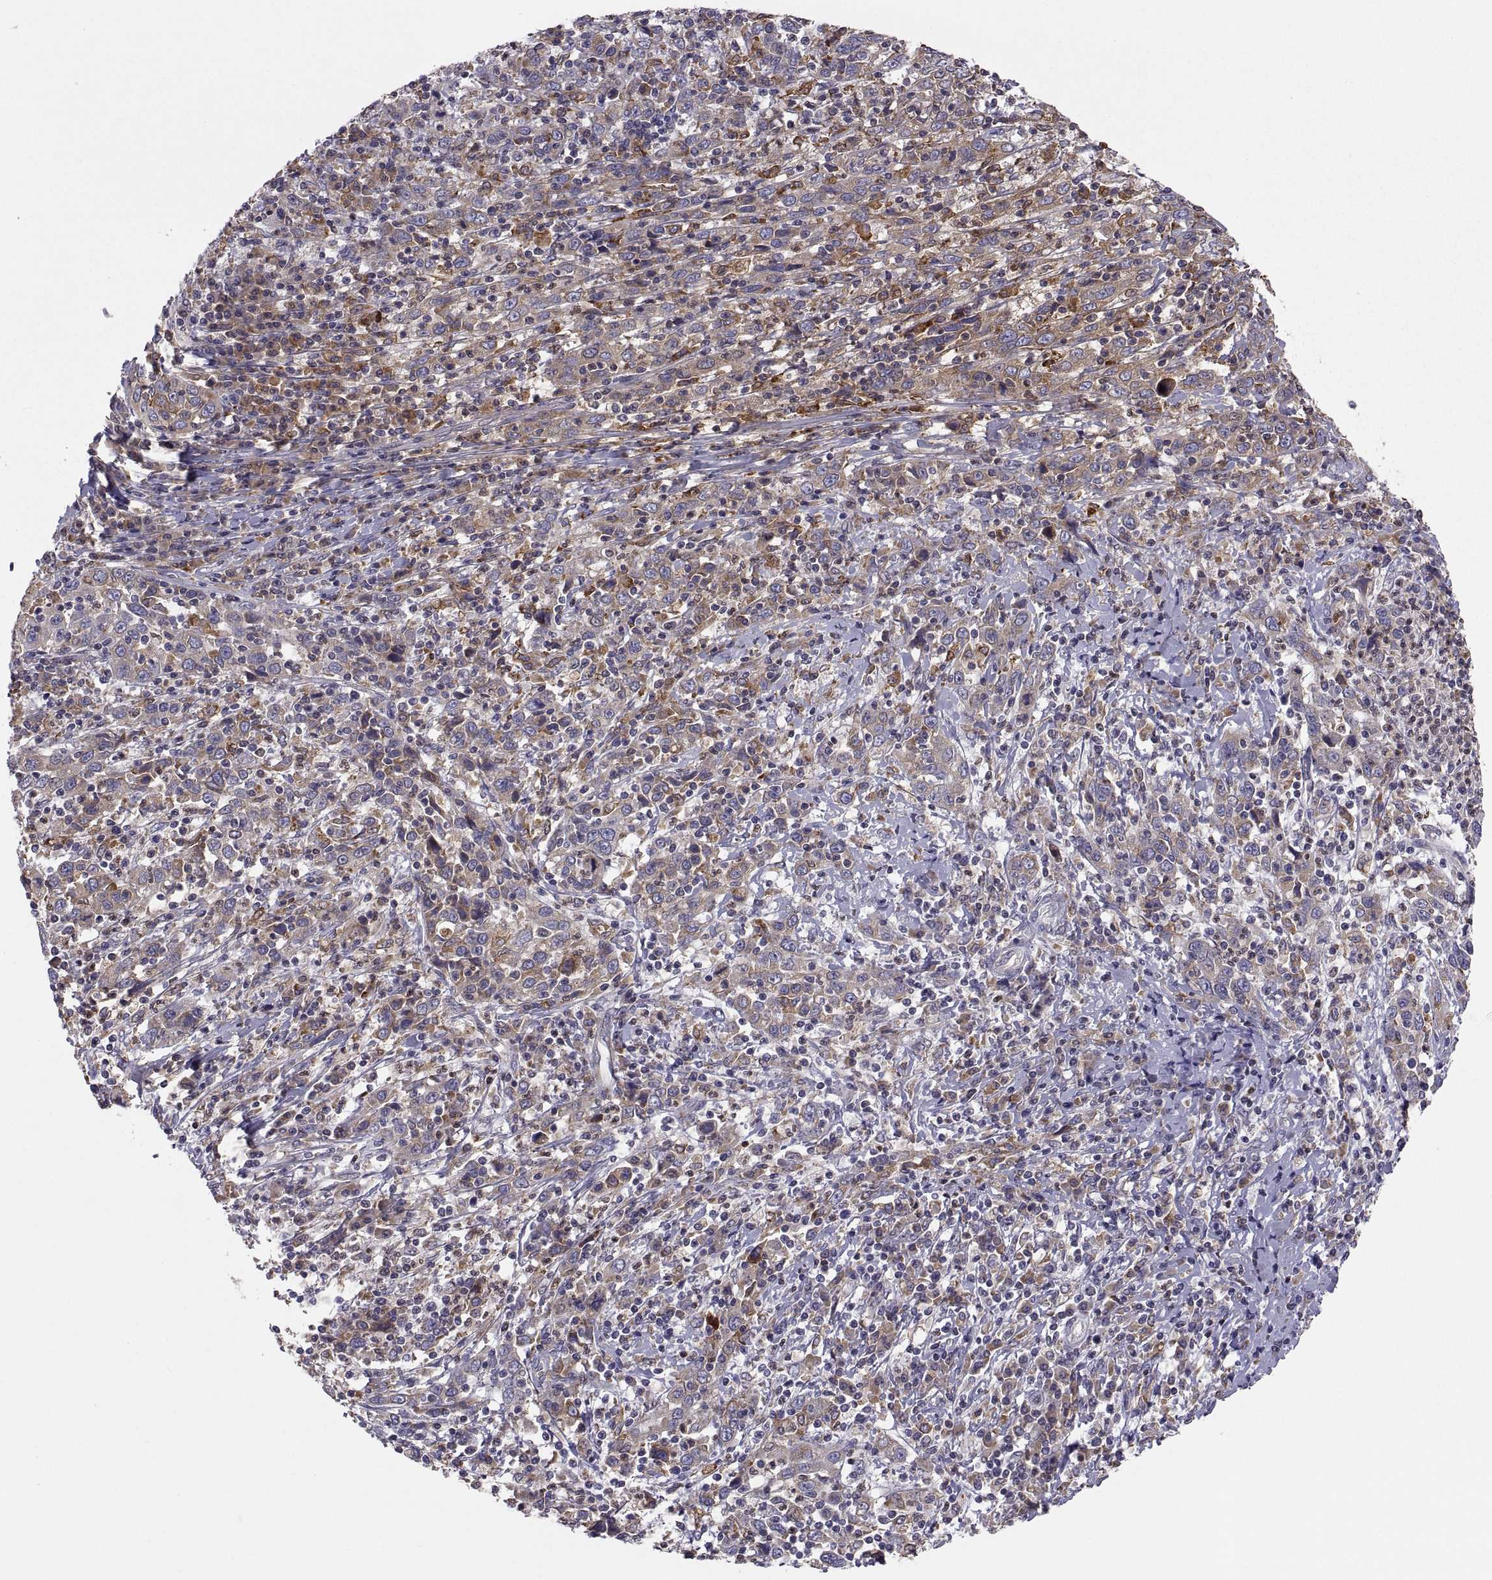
{"staining": {"intensity": "moderate", "quantity": "25%-75%", "location": "cytoplasmic/membranous"}, "tissue": "cervical cancer", "cell_type": "Tumor cells", "image_type": "cancer", "snomed": [{"axis": "morphology", "description": "Squamous cell carcinoma, NOS"}, {"axis": "topography", "description": "Cervix"}], "caption": "Human squamous cell carcinoma (cervical) stained with a protein marker reveals moderate staining in tumor cells.", "gene": "ERO1A", "patient": {"sex": "female", "age": 46}}